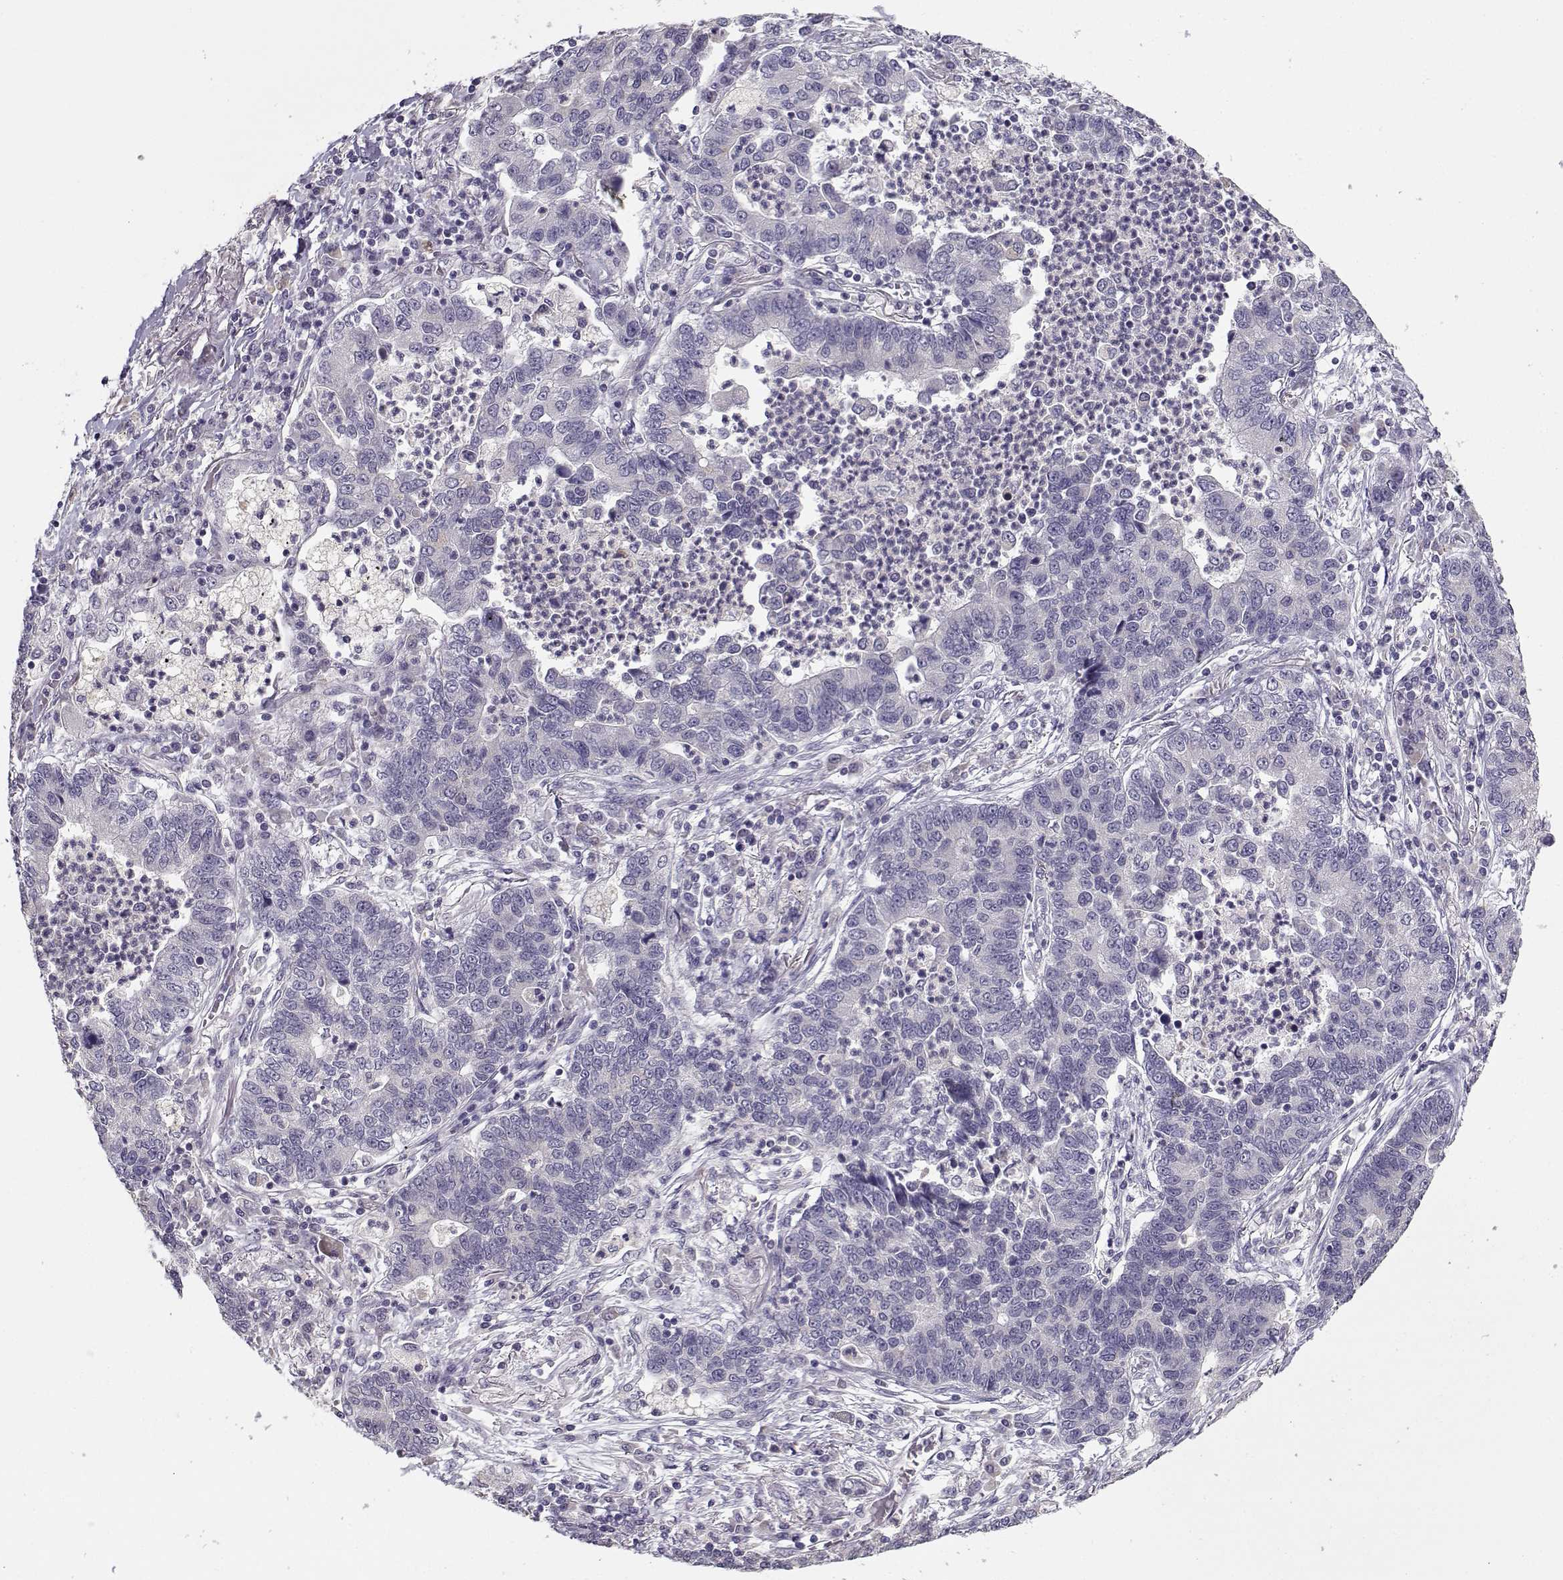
{"staining": {"intensity": "negative", "quantity": "none", "location": "none"}, "tissue": "lung cancer", "cell_type": "Tumor cells", "image_type": "cancer", "snomed": [{"axis": "morphology", "description": "Adenocarcinoma, NOS"}, {"axis": "topography", "description": "Lung"}], "caption": "Immunohistochemical staining of human lung adenocarcinoma demonstrates no significant staining in tumor cells. Nuclei are stained in blue.", "gene": "TMEM145", "patient": {"sex": "female", "age": 57}}